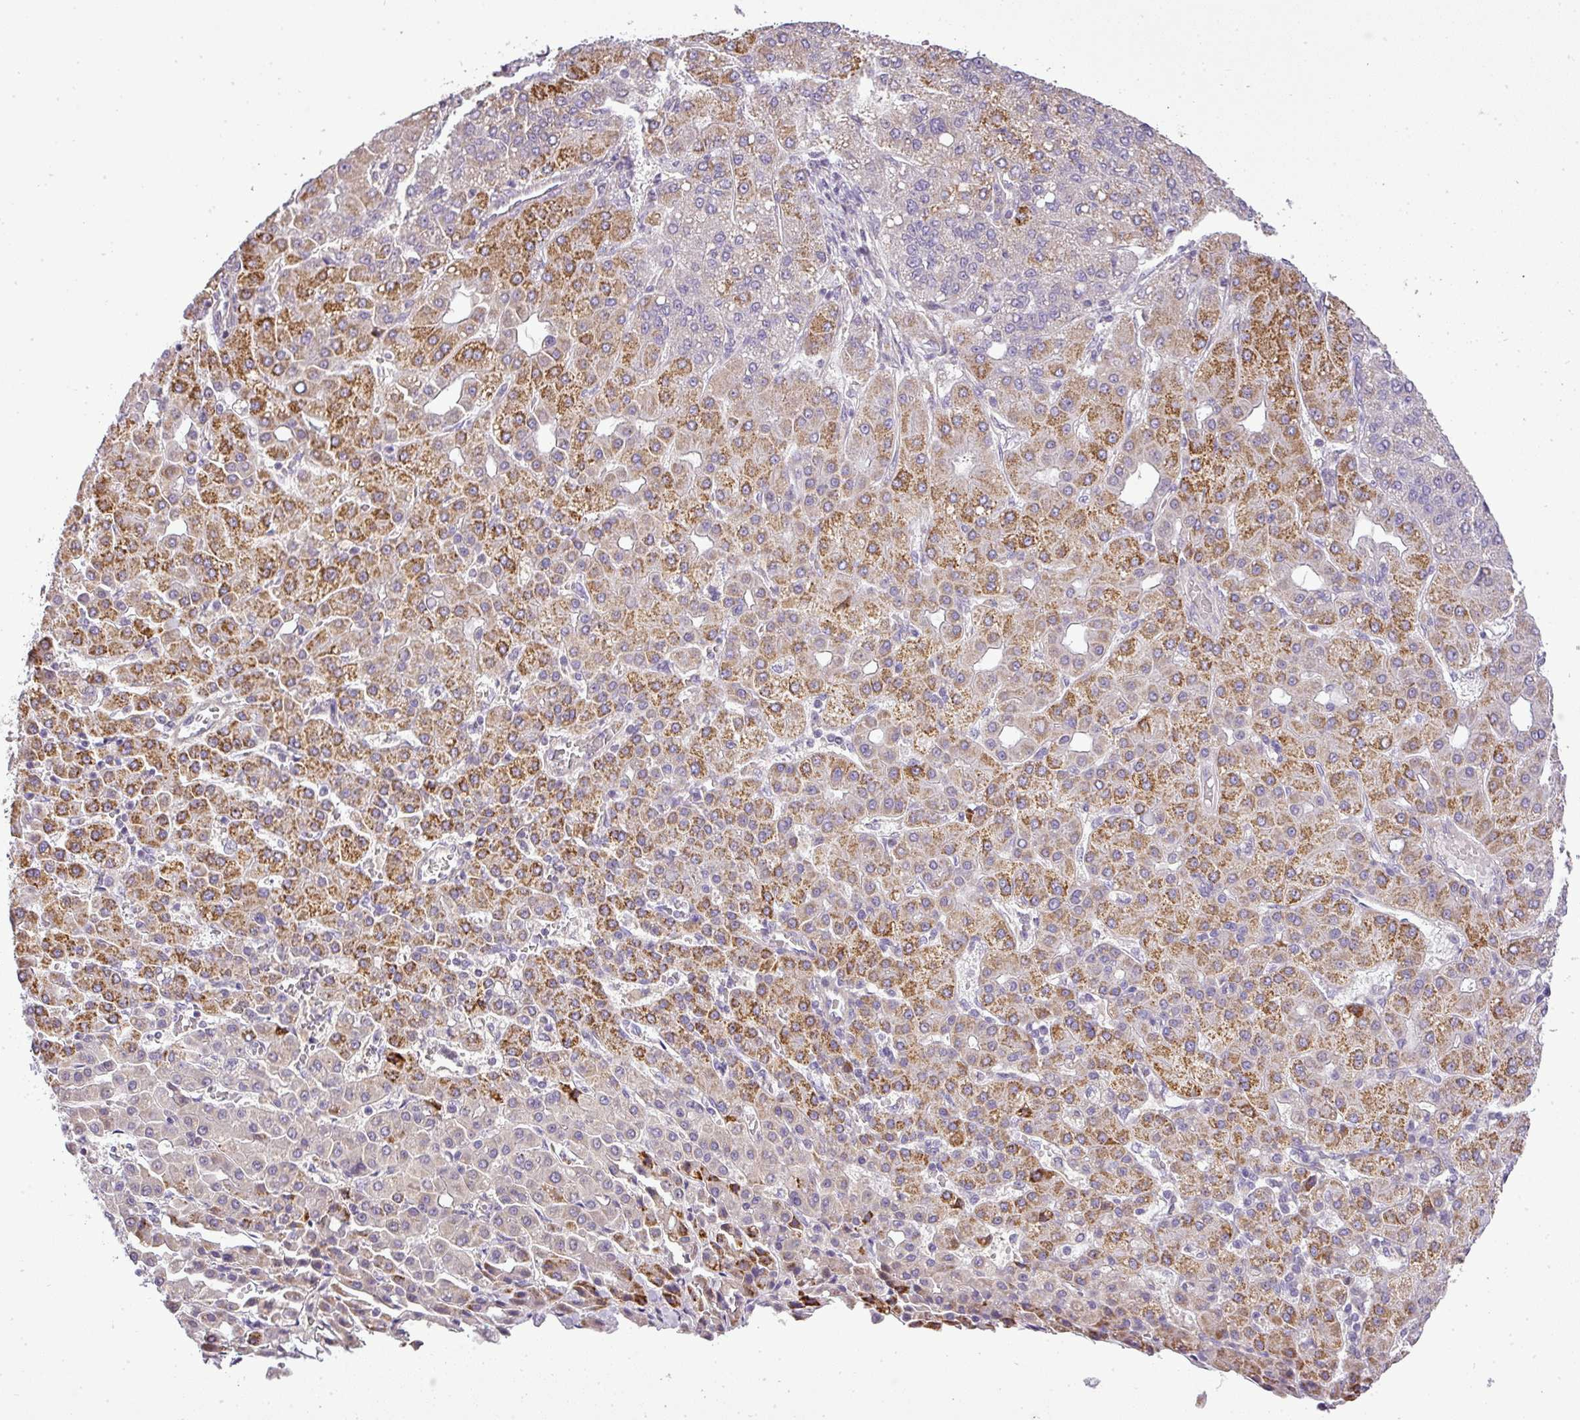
{"staining": {"intensity": "strong", "quantity": "25%-75%", "location": "cytoplasmic/membranous"}, "tissue": "liver cancer", "cell_type": "Tumor cells", "image_type": "cancer", "snomed": [{"axis": "morphology", "description": "Carcinoma, Hepatocellular, NOS"}, {"axis": "topography", "description": "Liver"}], "caption": "Human hepatocellular carcinoma (liver) stained with a brown dye displays strong cytoplasmic/membranous positive expression in about 25%-75% of tumor cells.", "gene": "ZDHHC1", "patient": {"sex": "male", "age": 65}}